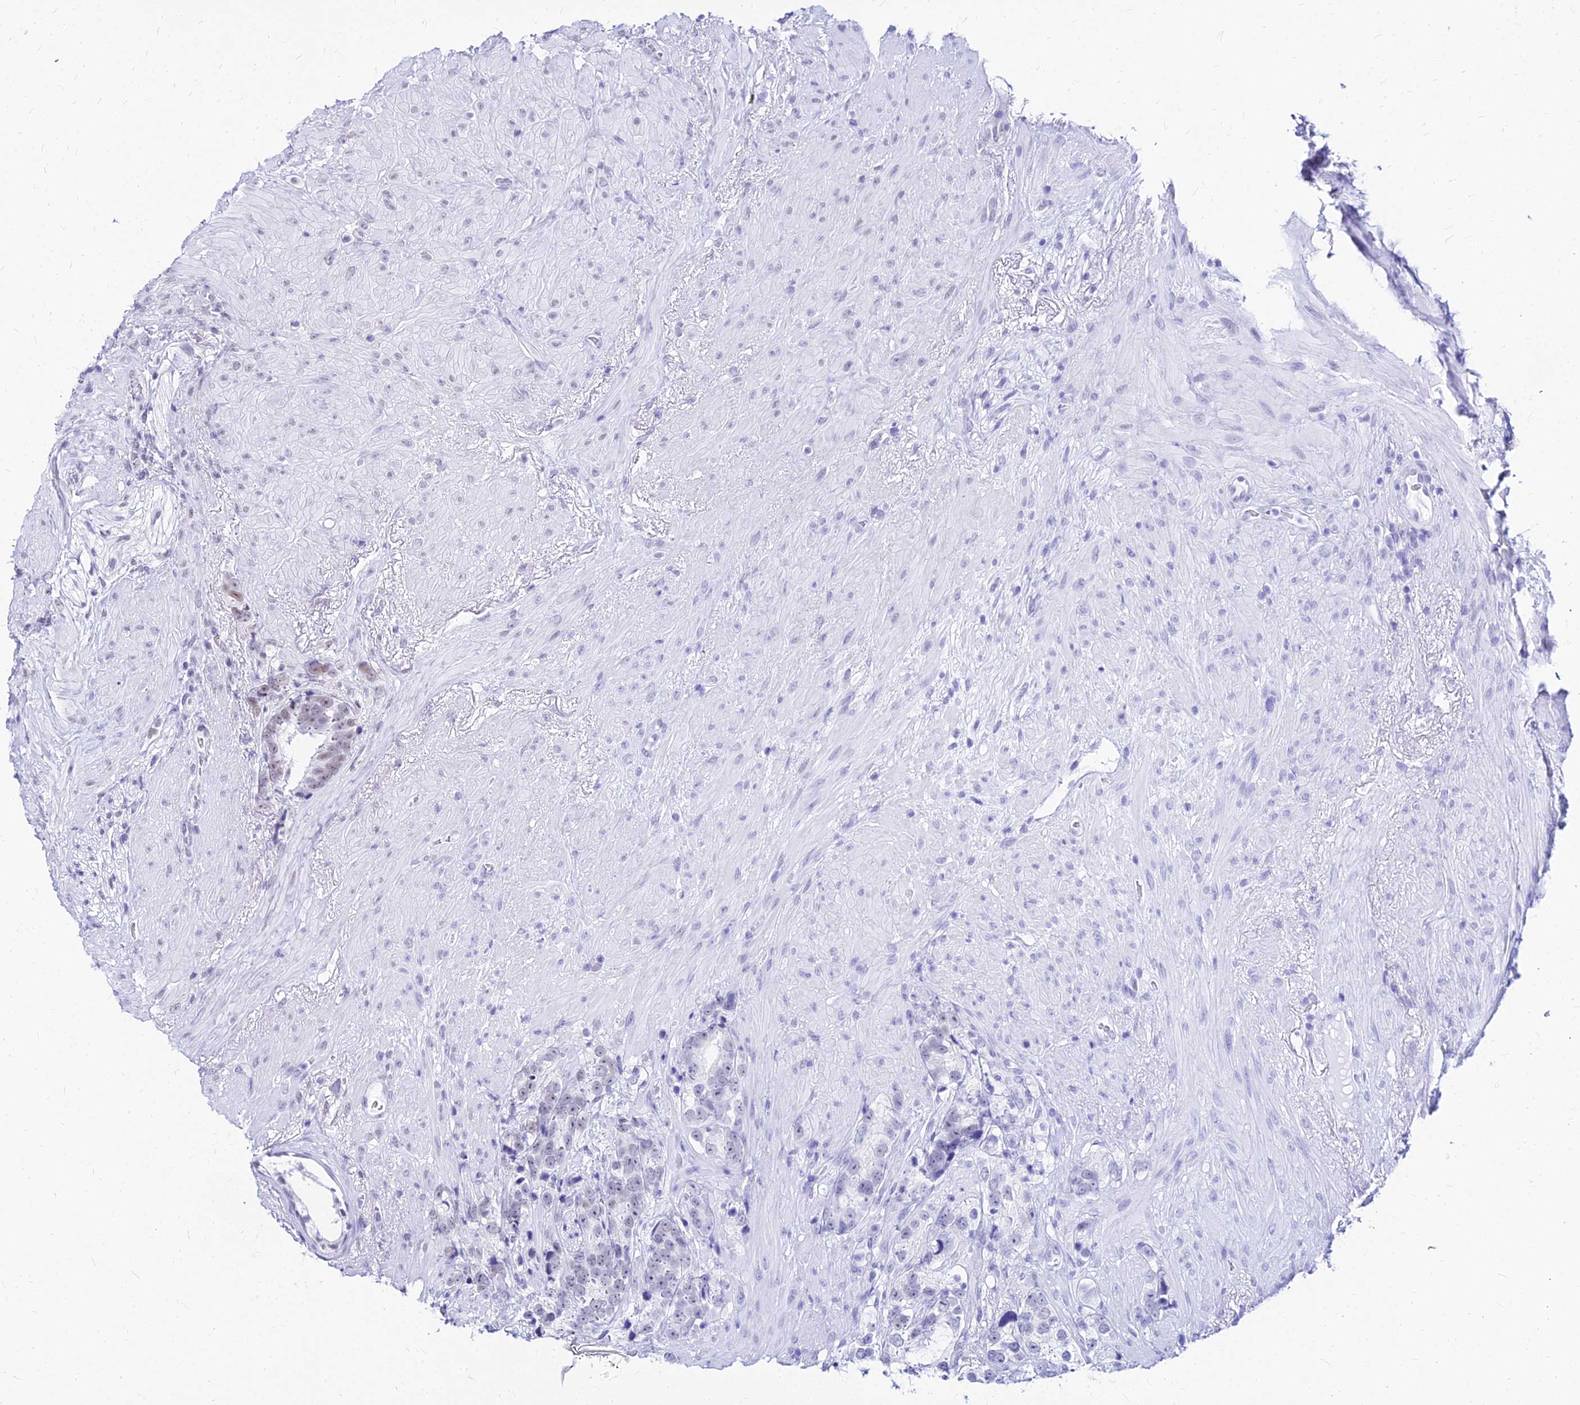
{"staining": {"intensity": "negative", "quantity": "none", "location": "none"}, "tissue": "prostate cancer", "cell_type": "Tumor cells", "image_type": "cancer", "snomed": [{"axis": "morphology", "description": "Adenocarcinoma, High grade"}, {"axis": "topography", "description": "Prostate"}], "caption": "Tumor cells are negative for brown protein staining in adenocarcinoma (high-grade) (prostate).", "gene": "FDX2", "patient": {"sex": "male", "age": 74}}